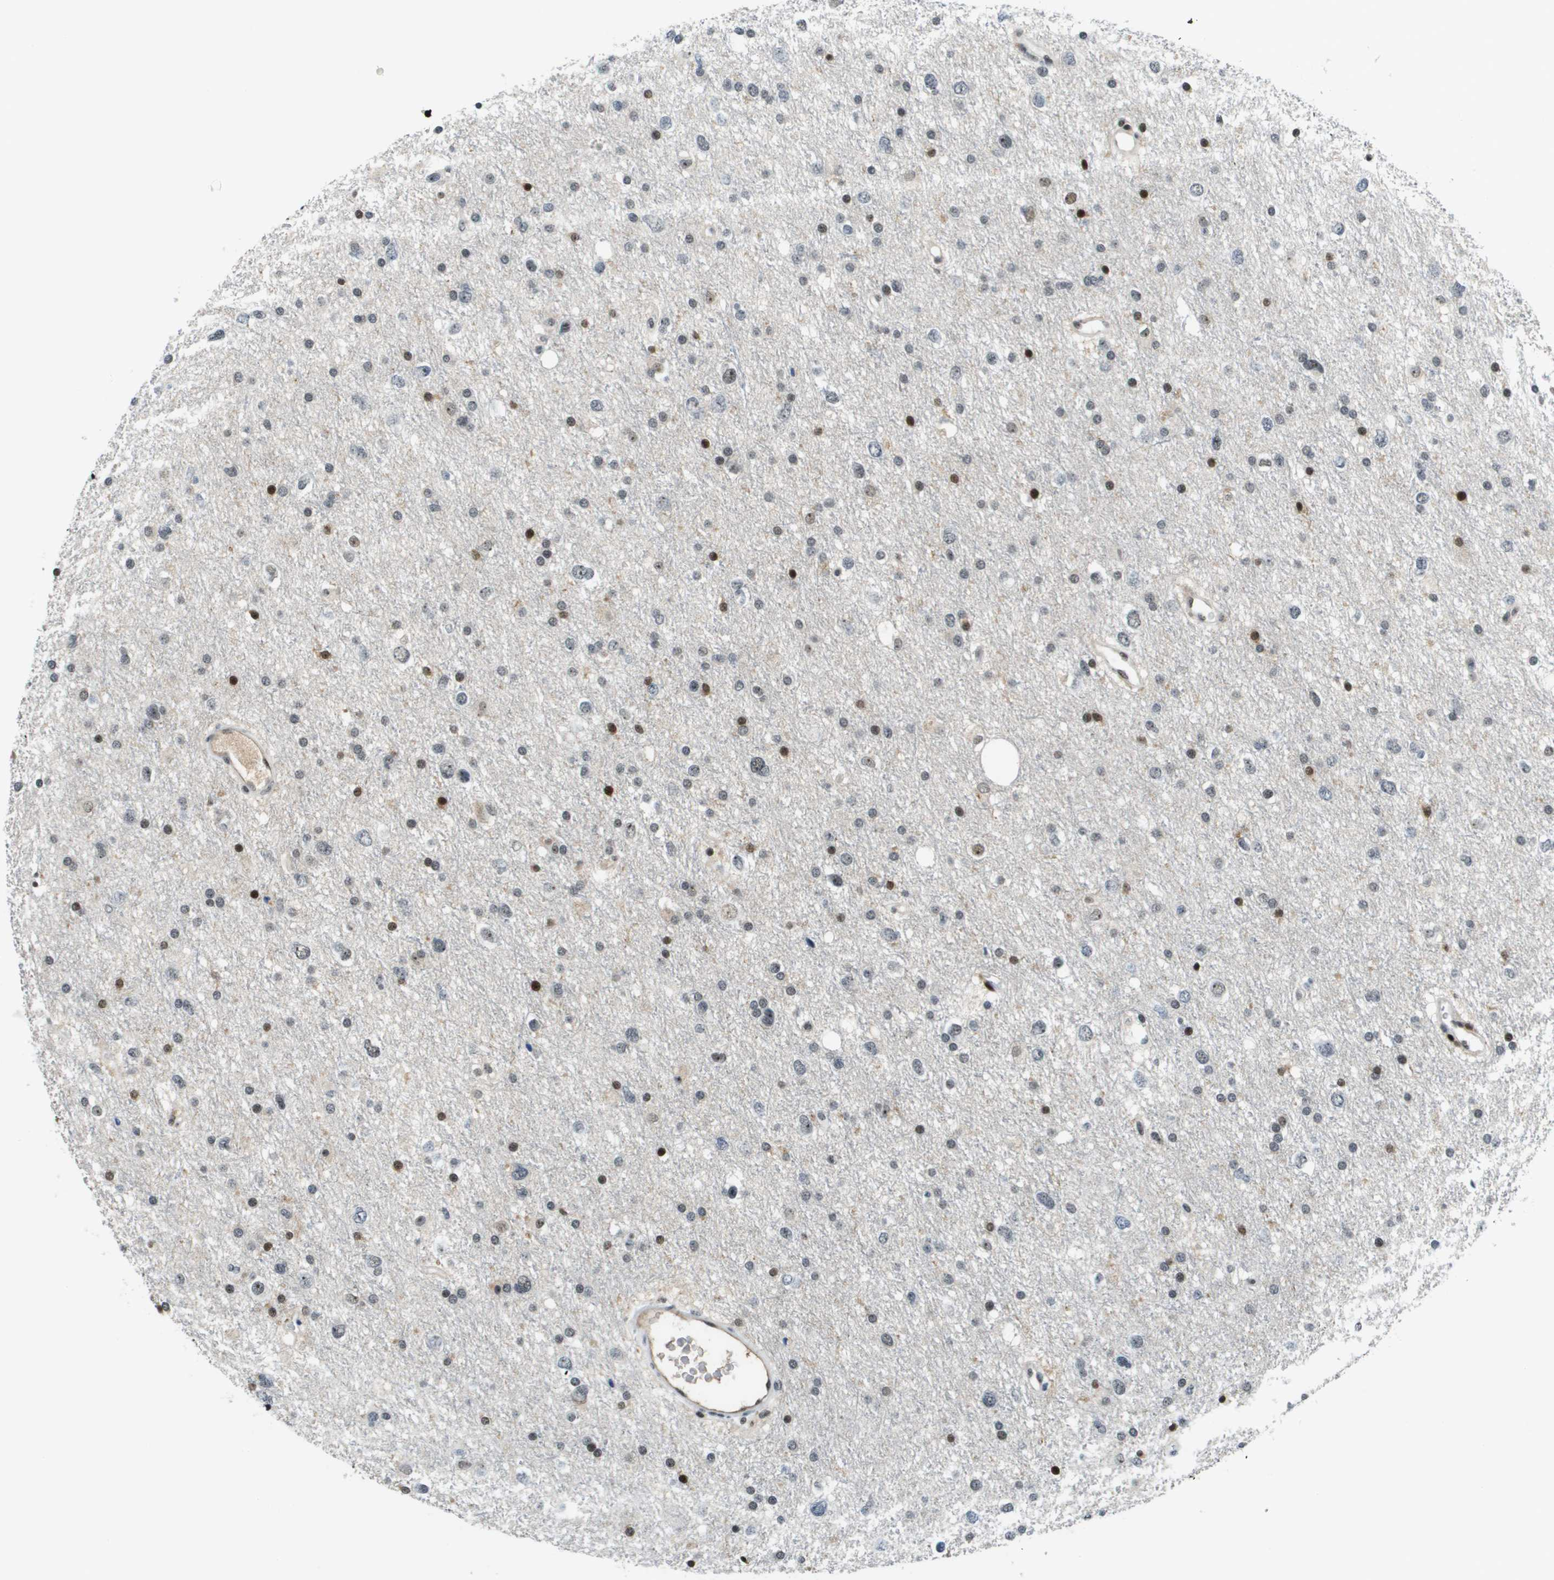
{"staining": {"intensity": "strong", "quantity": "<25%", "location": "nuclear"}, "tissue": "glioma", "cell_type": "Tumor cells", "image_type": "cancer", "snomed": [{"axis": "morphology", "description": "Glioma, malignant, Low grade"}, {"axis": "topography", "description": "Brain"}], "caption": "Tumor cells exhibit medium levels of strong nuclear staining in about <25% of cells in human malignant glioma (low-grade).", "gene": "EP400", "patient": {"sex": "female", "age": 37}}